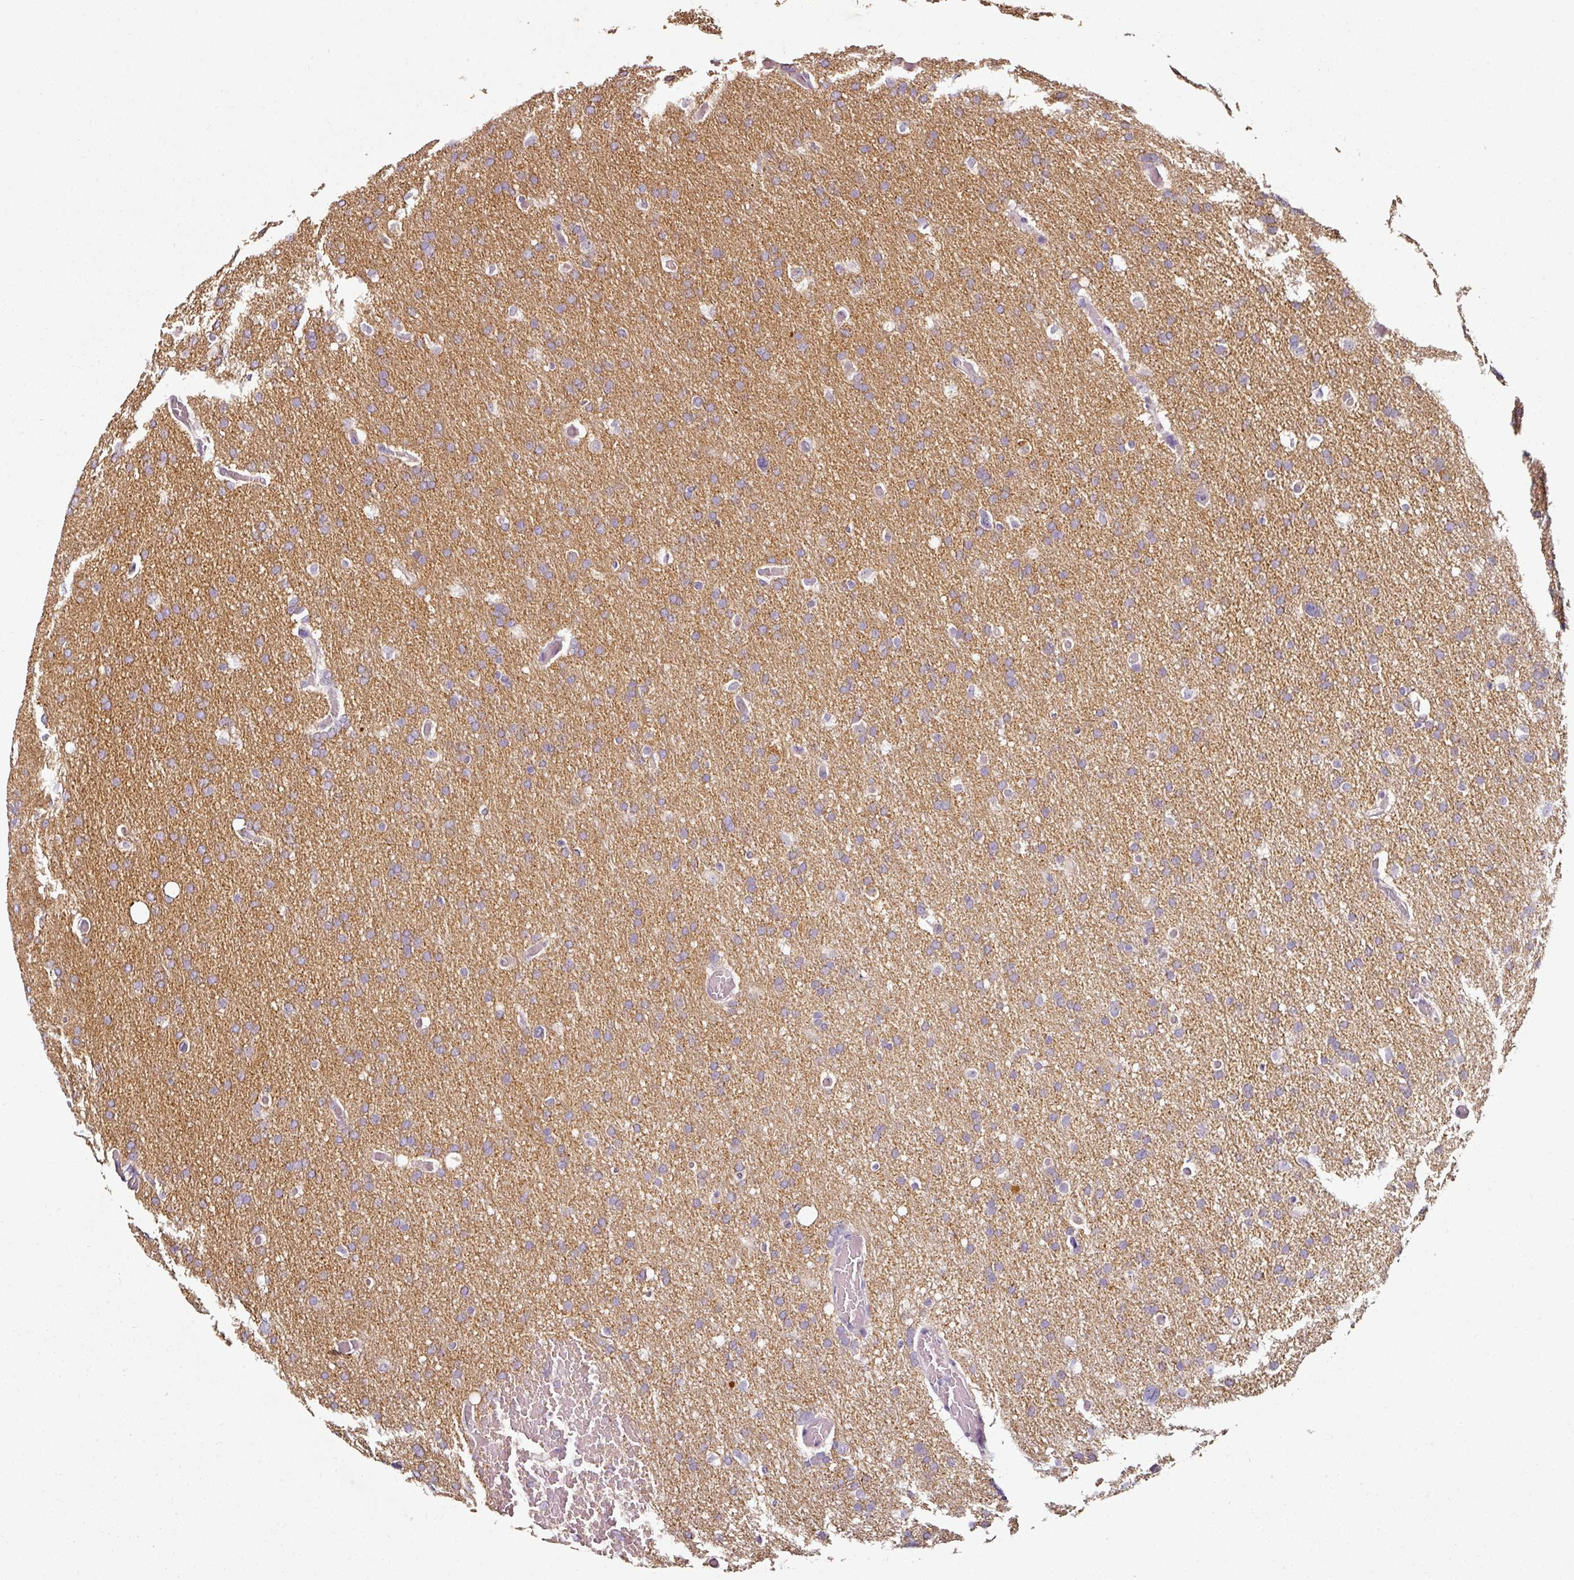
{"staining": {"intensity": "negative", "quantity": "none", "location": "none"}, "tissue": "glioma", "cell_type": "Tumor cells", "image_type": "cancer", "snomed": [{"axis": "morphology", "description": "Glioma, malignant, High grade"}, {"axis": "topography", "description": "Cerebral cortex"}], "caption": "Immunohistochemistry (IHC) histopathology image of glioma stained for a protein (brown), which exhibits no positivity in tumor cells.", "gene": "CAP2", "patient": {"sex": "female", "age": 36}}